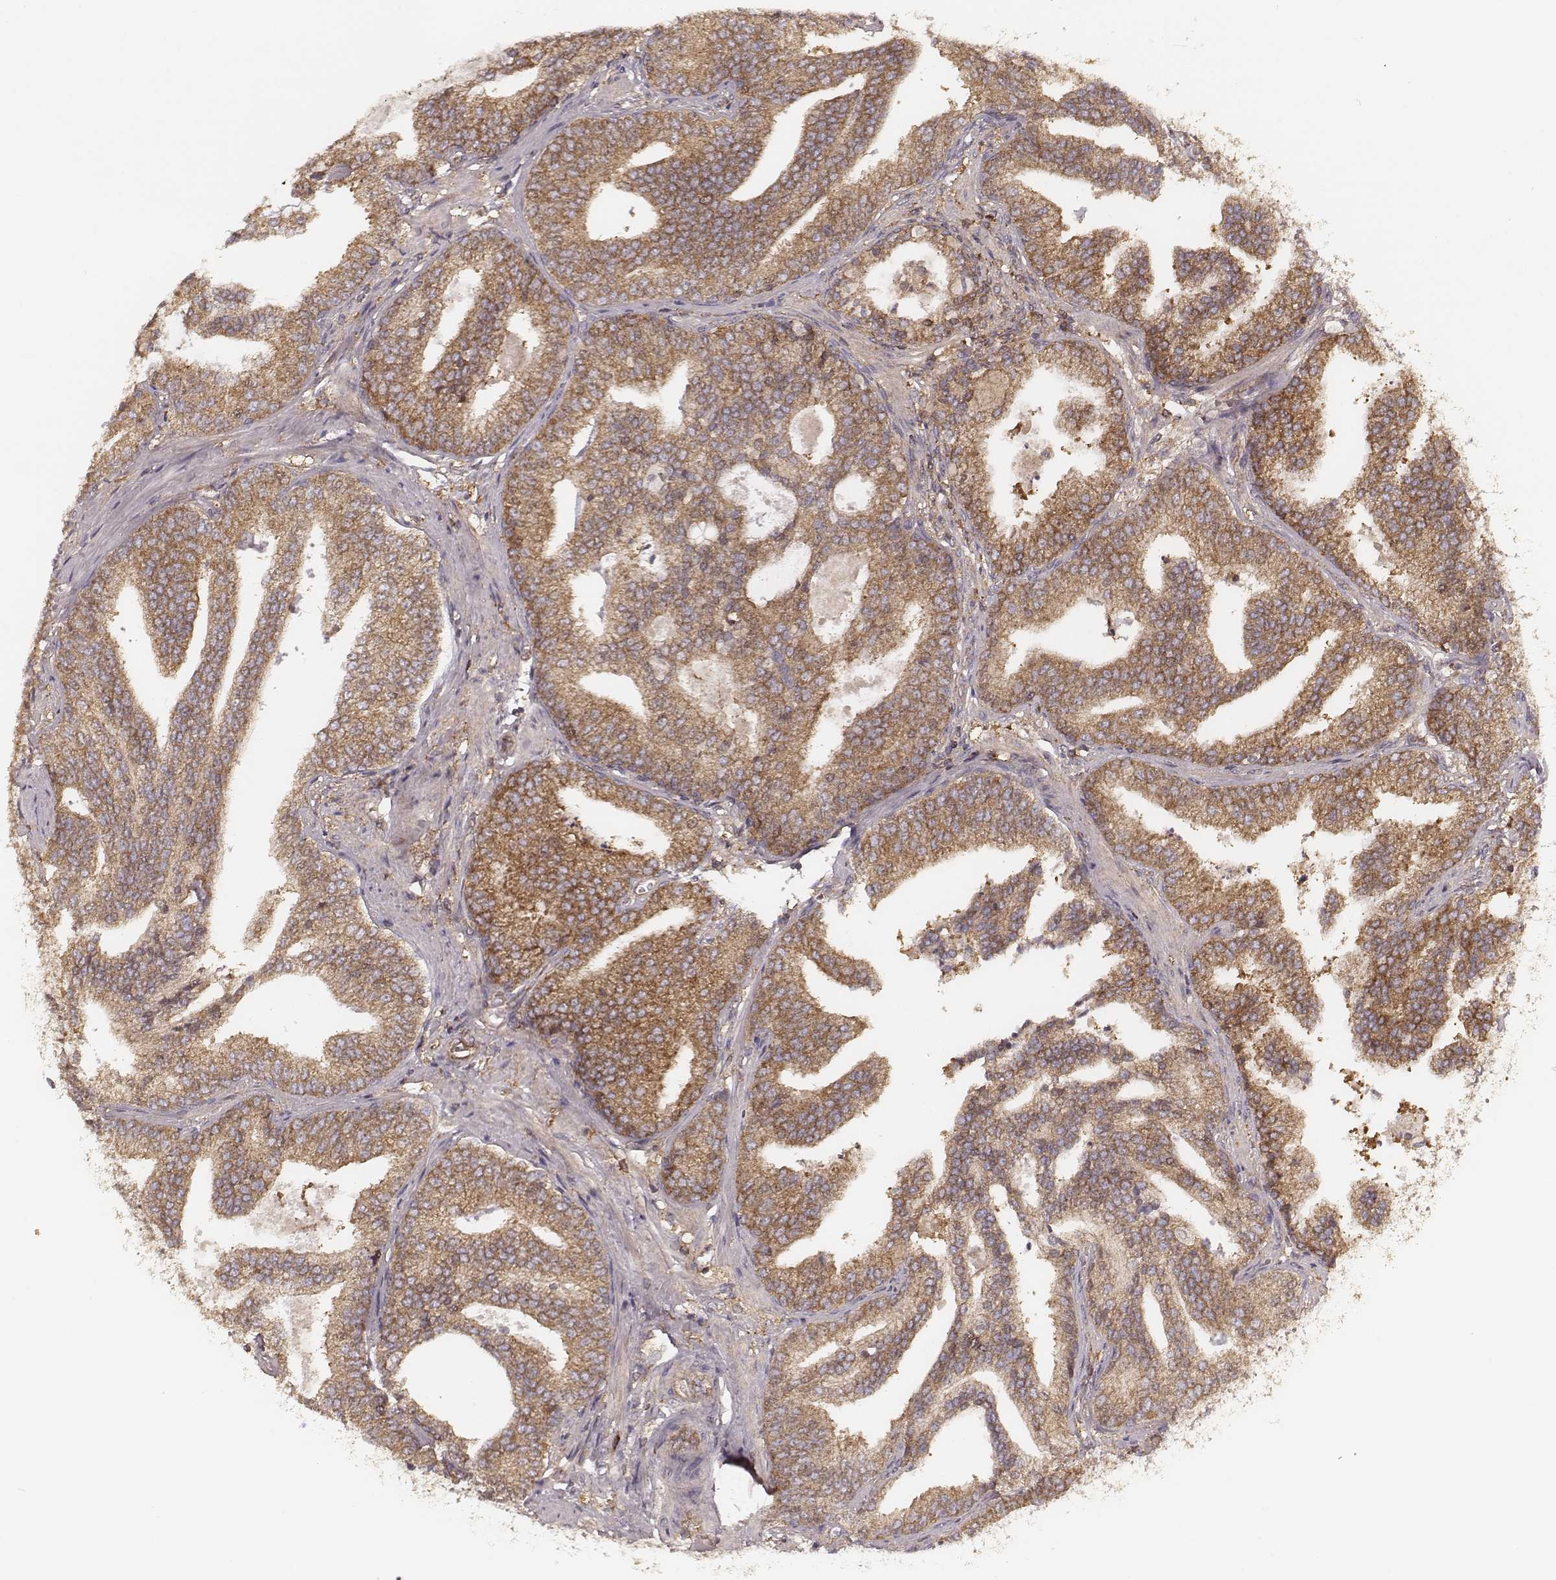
{"staining": {"intensity": "moderate", "quantity": ">75%", "location": "cytoplasmic/membranous"}, "tissue": "prostate cancer", "cell_type": "Tumor cells", "image_type": "cancer", "snomed": [{"axis": "morphology", "description": "Adenocarcinoma, NOS"}, {"axis": "topography", "description": "Prostate"}], "caption": "Prostate cancer (adenocarcinoma) stained with immunohistochemistry (IHC) reveals moderate cytoplasmic/membranous staining in about >75% of tumor cells. The staining was performed using DAB, with brown indicating positive protein expression. Nuclei are stained blue with hematoxylin.", "gene": "CARS1", "patient": {"sex": "male", "age": 64}}